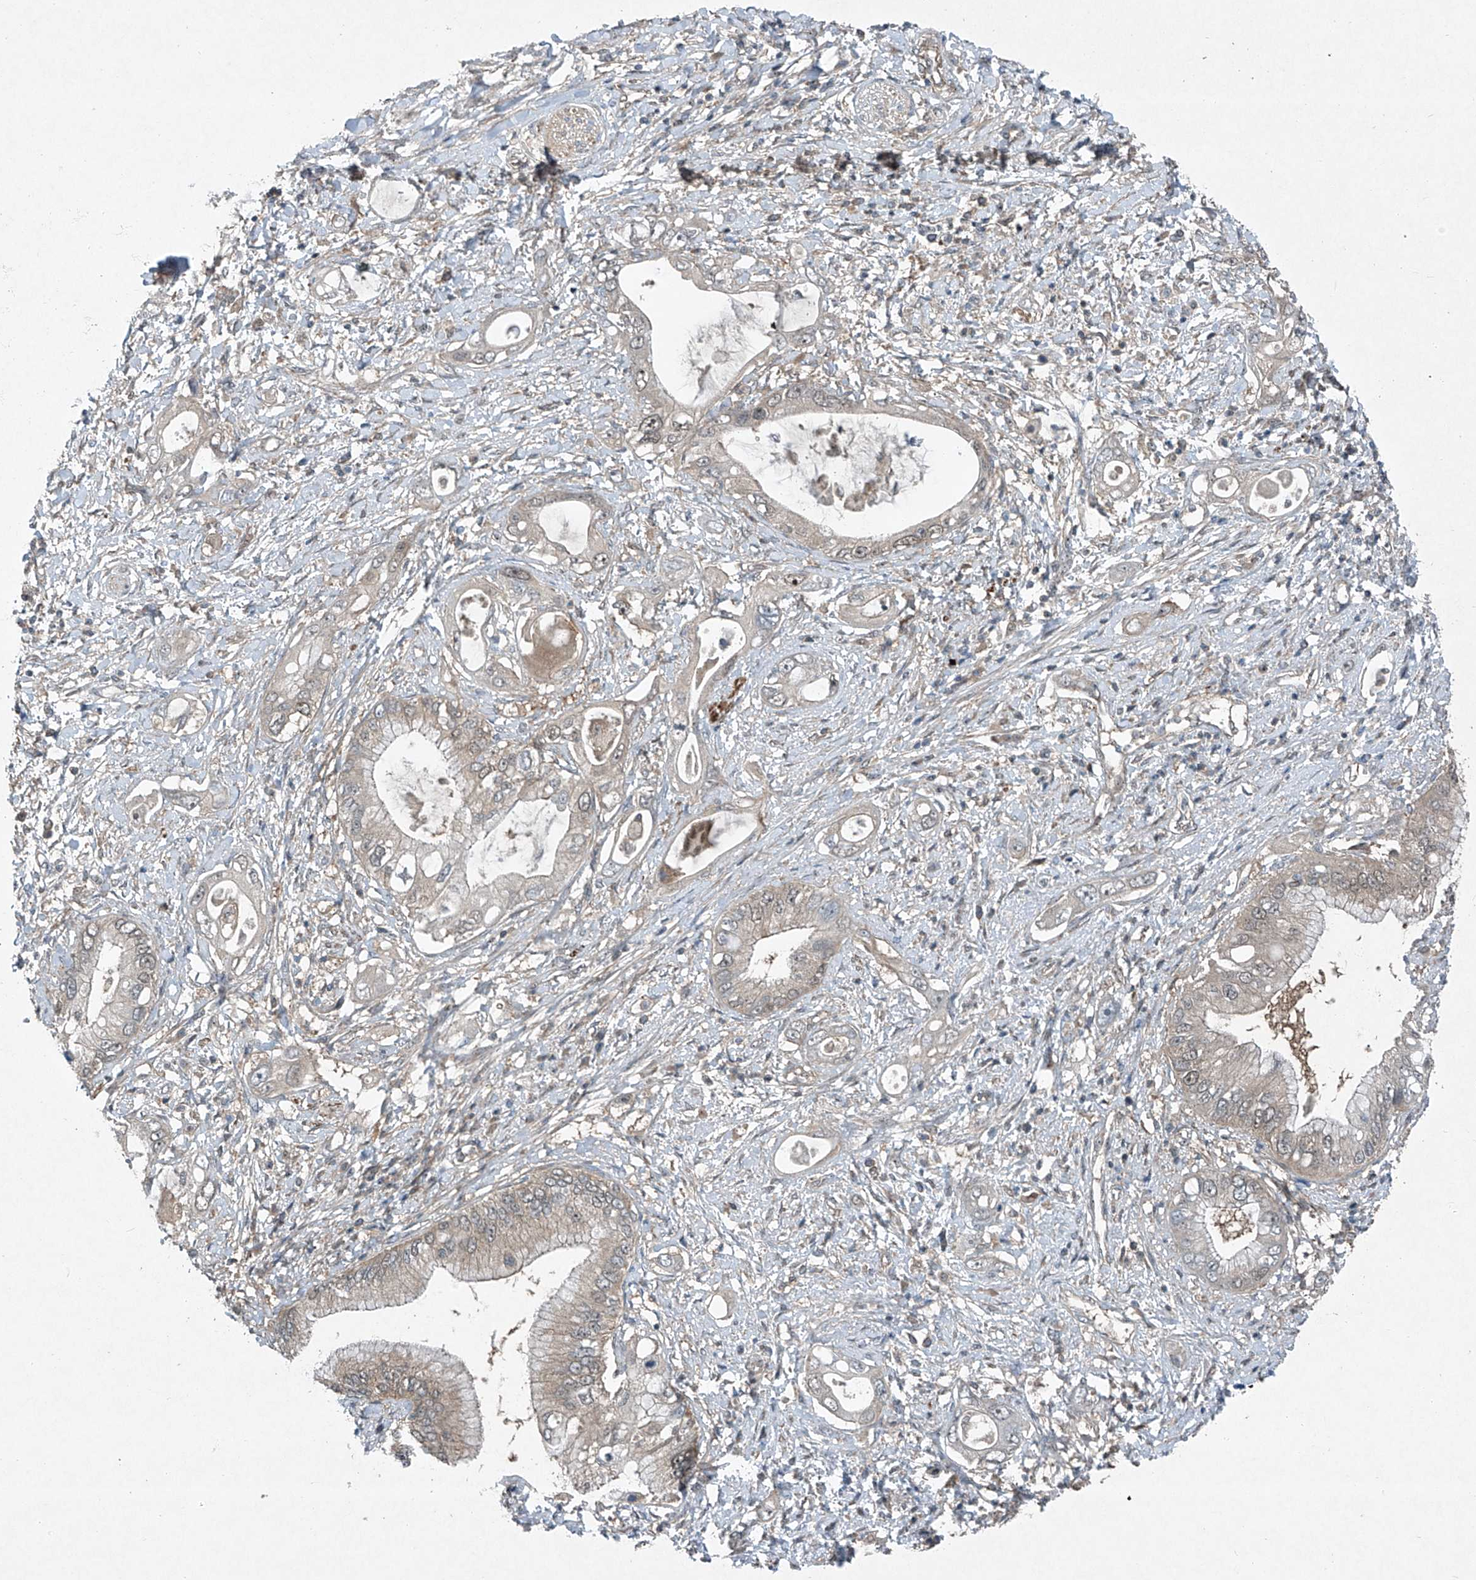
{"staining": {"intensity": "weak", "quantity": "25%-75%", "location": "cytoplasmic/membranous"}, "tissue": "pancreatic cancer", "cell_type": "Tumor cells", "image_type": "cancer", "snomed": [{"axis": "morphology", "description": "Inflammation, NOS"}, {"axis": "morphology", "description": "Adenocarcinoma, NOS"}, {"axis": "topography", "description": "Pancreas"}], "caption": "Pancreatic adenocarcinoma stained with a brown dye reveals weak cytoplasmic/membranous positive expression in about 25%-75% of tumor cells.", "gene": "PPCS", "patient": {"sex": "female", "age": 56}}